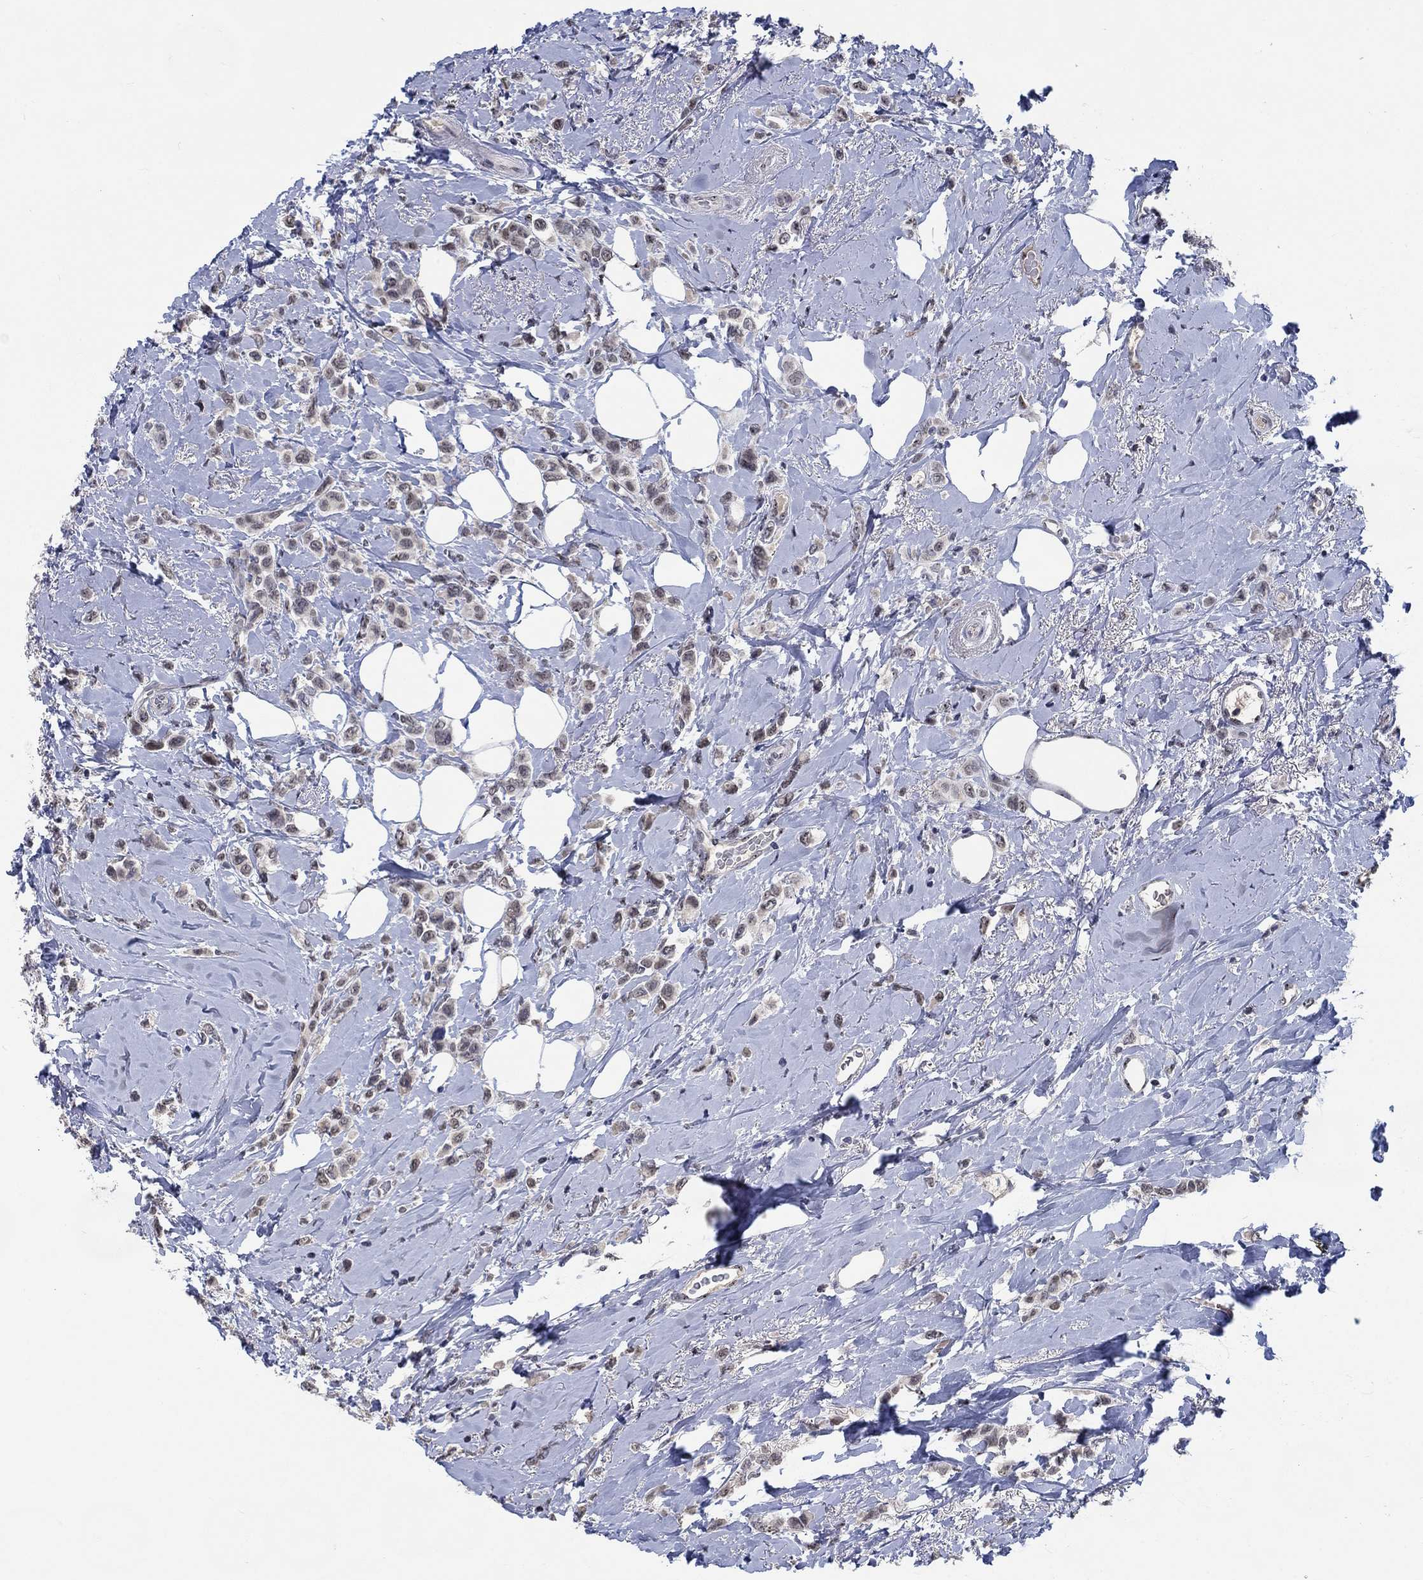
{"staining": {"intensity": "negative", "quantity": "none", "location": "none"}, "tissue": "breast cancer", "cell_type": "Tumor cells", "image_type": "cancer", "snomed": [{"axis": "morphology", "description": "Lobular carcinoma"}, {"axis": "topography", "description": "Breast"}], "caption": "Breast cancer was stained to show a protein in brown. There is no significant staining in tumor cells.", "gene": "HTN1", "patient": {"sex": "female", "age": 66}}